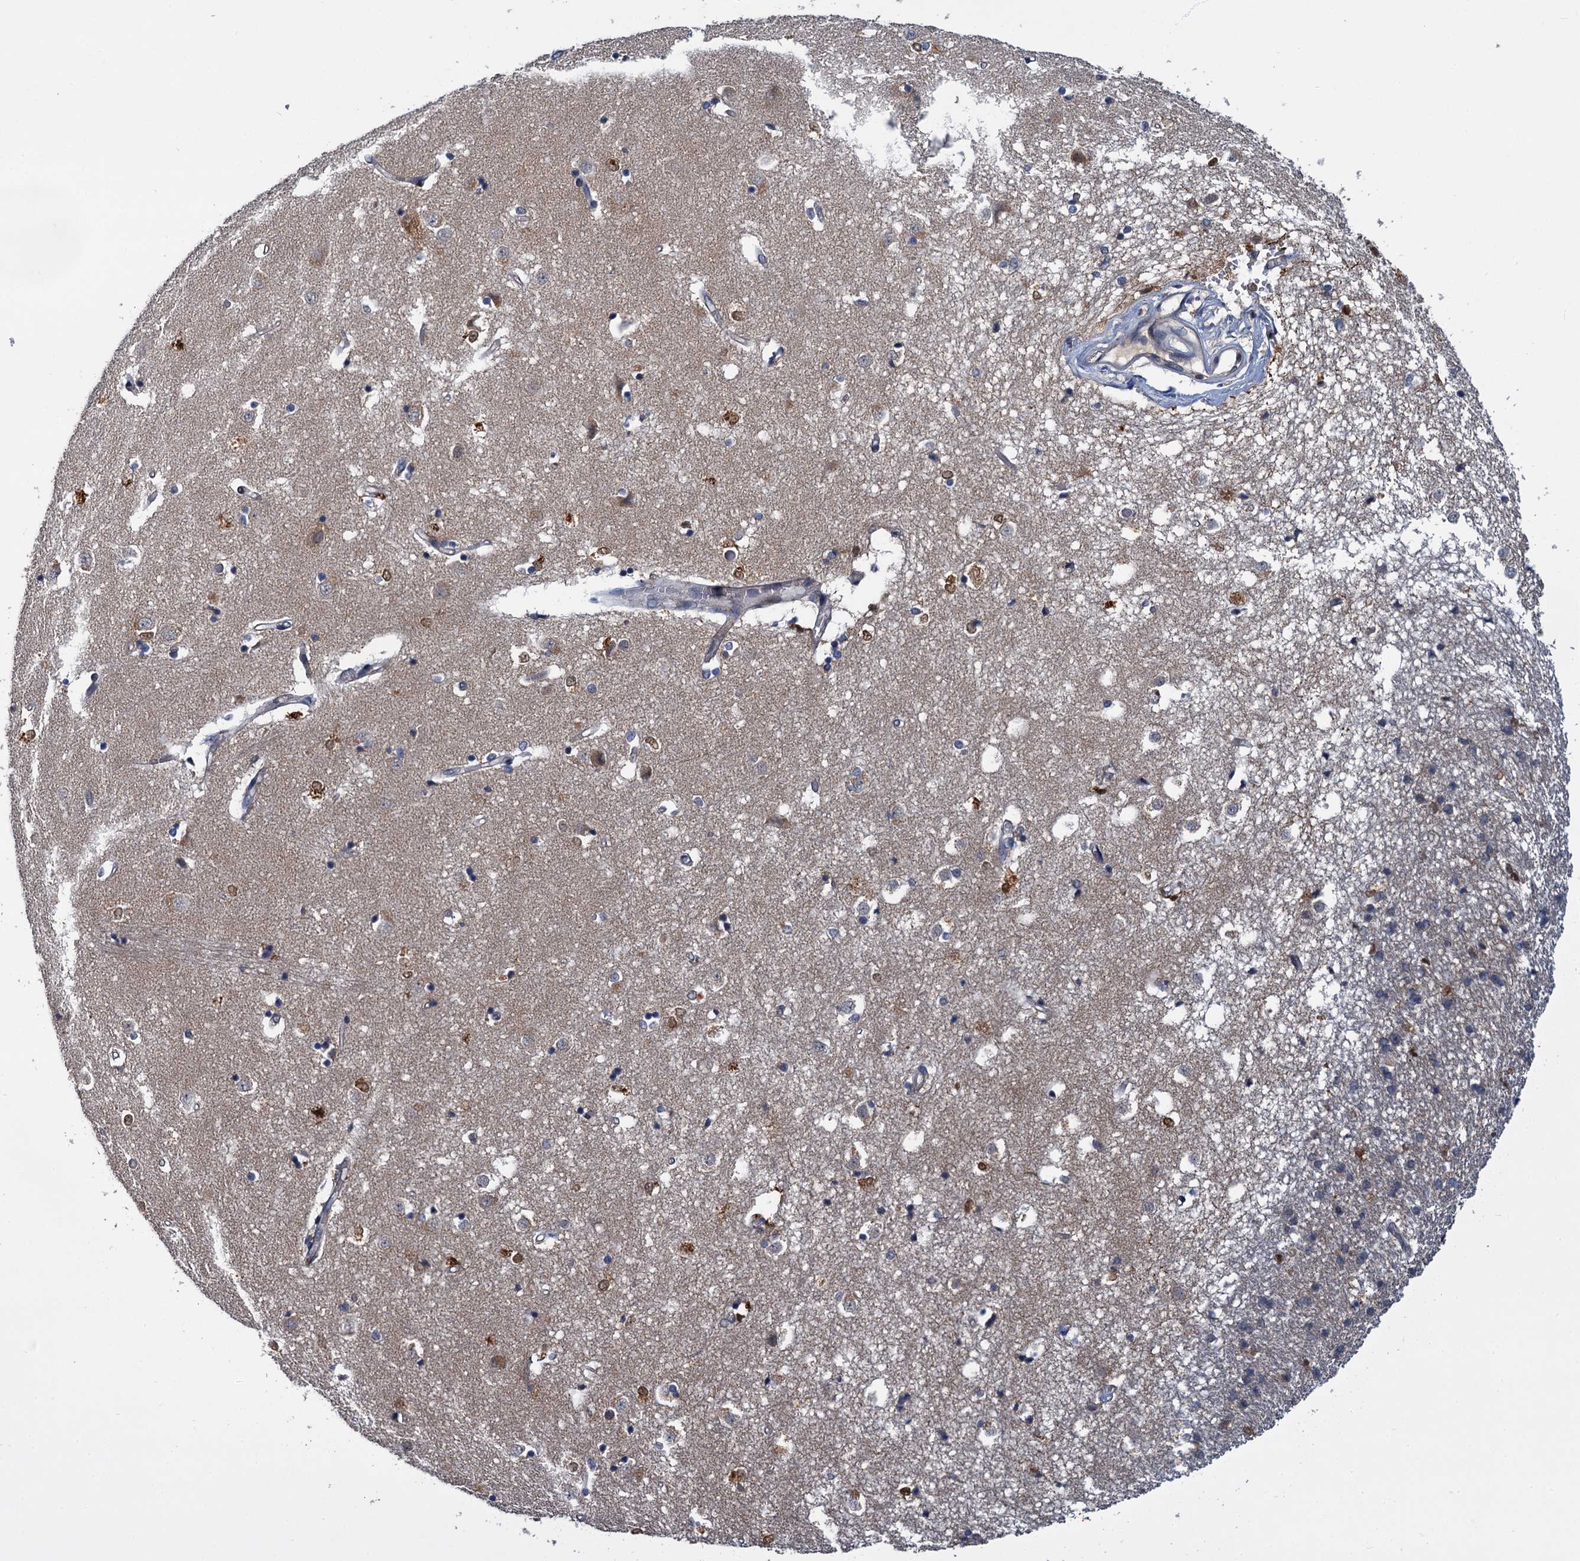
{"staining": {"intensity": "moderate", "quantity": "25%-75%", "location": "cytoplasmic/membranous,nuclear"}, "tissue": "caudate", "cell_type": "Glial cells", "image_type": "normal", "snomed": [{"axis": "morphology", "description": "Normal tissue, NOS"}, {"axis": "topography", "description": "Lateral ventricle wall"}], "caption": "Immunohistochemical staining of normal human caudate demonstrates medium levels of moderate cytoplasmic/membranous,nuclear staining in about 25%-75% of glial cells. (DAB = brown stain, brightfield microscopy at high magnification).", "gene": "TMEM39A", "patient": {"sex": "male", "age": 45}}